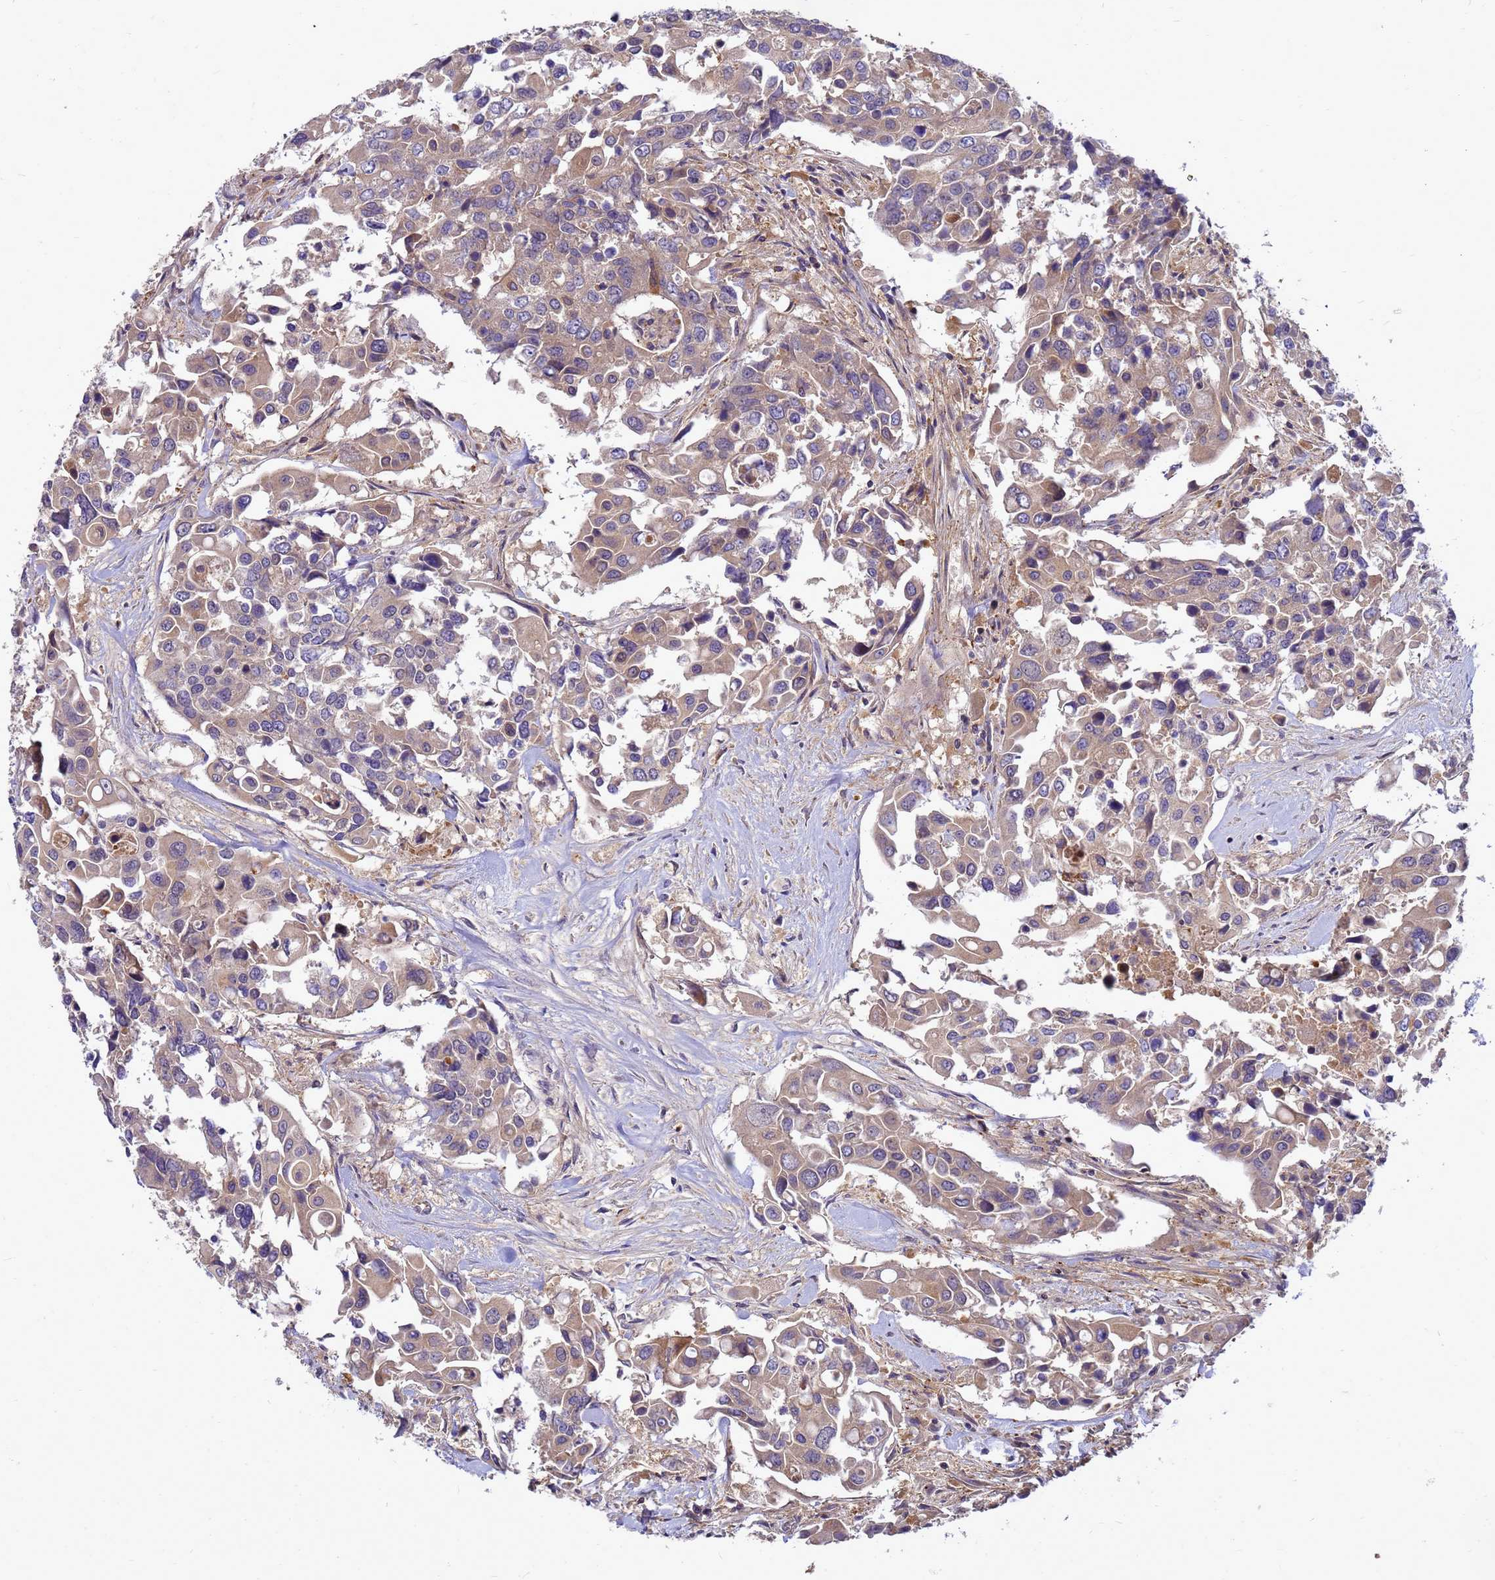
{"staining": {"intensity": "moderate", "quantity": ">75%", "location": "cytoplasmic/membranous"}, "tissue": "colorectal cancer", "cell_type": "Tumor cells", "image_type": "cancer", "snomed": [{"axis": "morphology", "description": "Adenocarcinoma, NOS"}, {"axis": "topography", "description": "Colon"}], "caption": "Human colorectal cancer (adenocarcinoma) stained for a protein (brown) demonstrates moderate cytoplasmic/membranous positive positivity in about >75% of tumor cells.", "gene": "ENOPH1", "patient": {"sex": "male", "age": 77}}